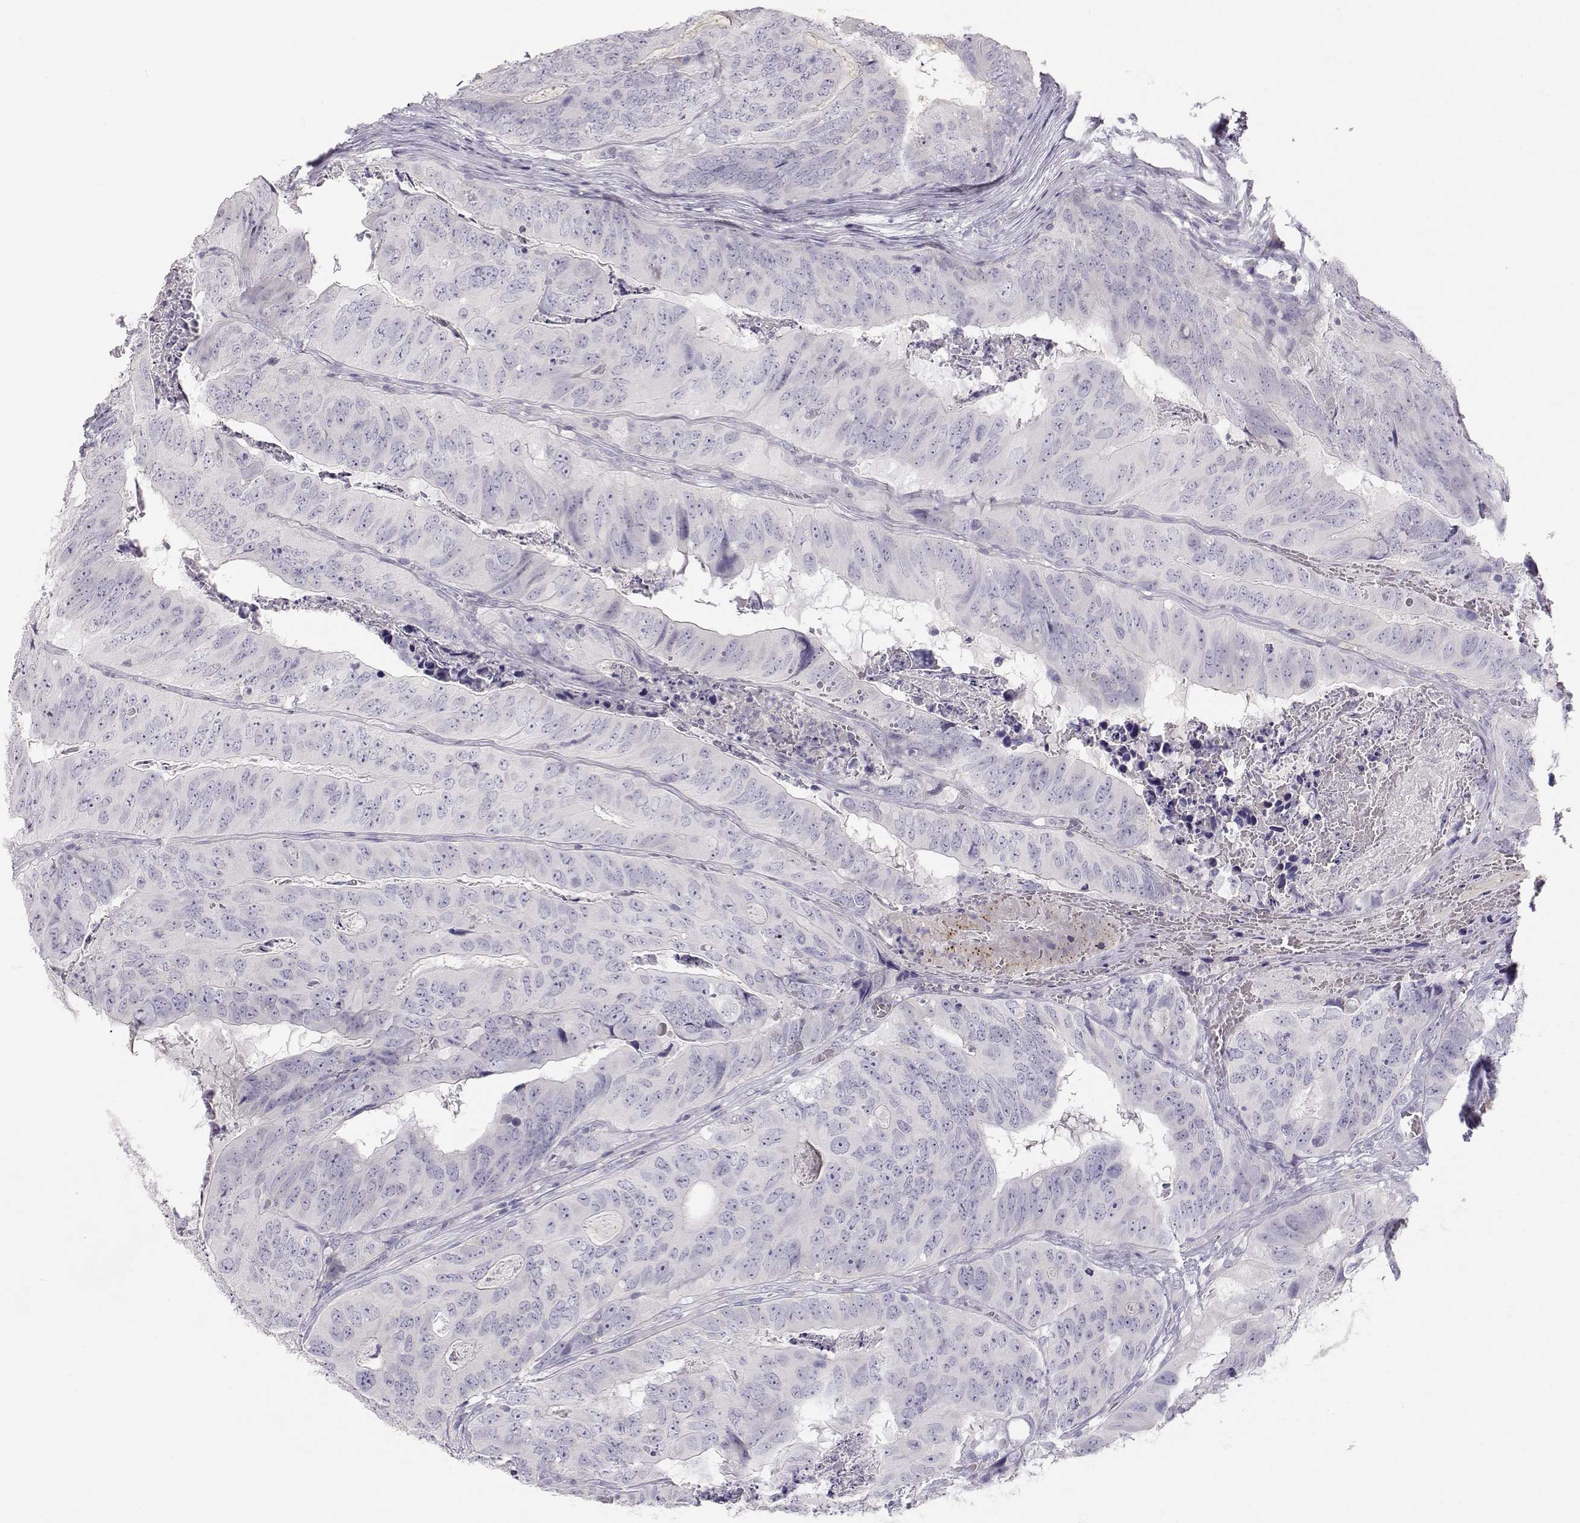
{"staining": {"intensity": "negative", "quantity": "none", "location": "none"}, "tissue": "colorectal cancer", "cell_type": "Tumor cells", "image_type": "cancer", "snomed": [{"axis": "morphology", "description": "Adenocarcinoma, NOS"}, {"axis": "topography", "description": "Colon"}], "caption": "There is no significant expression in tumor cells of colorectal cancer.", "gene": "LEPR", "patient": {"sex": "male", "age": 79}}